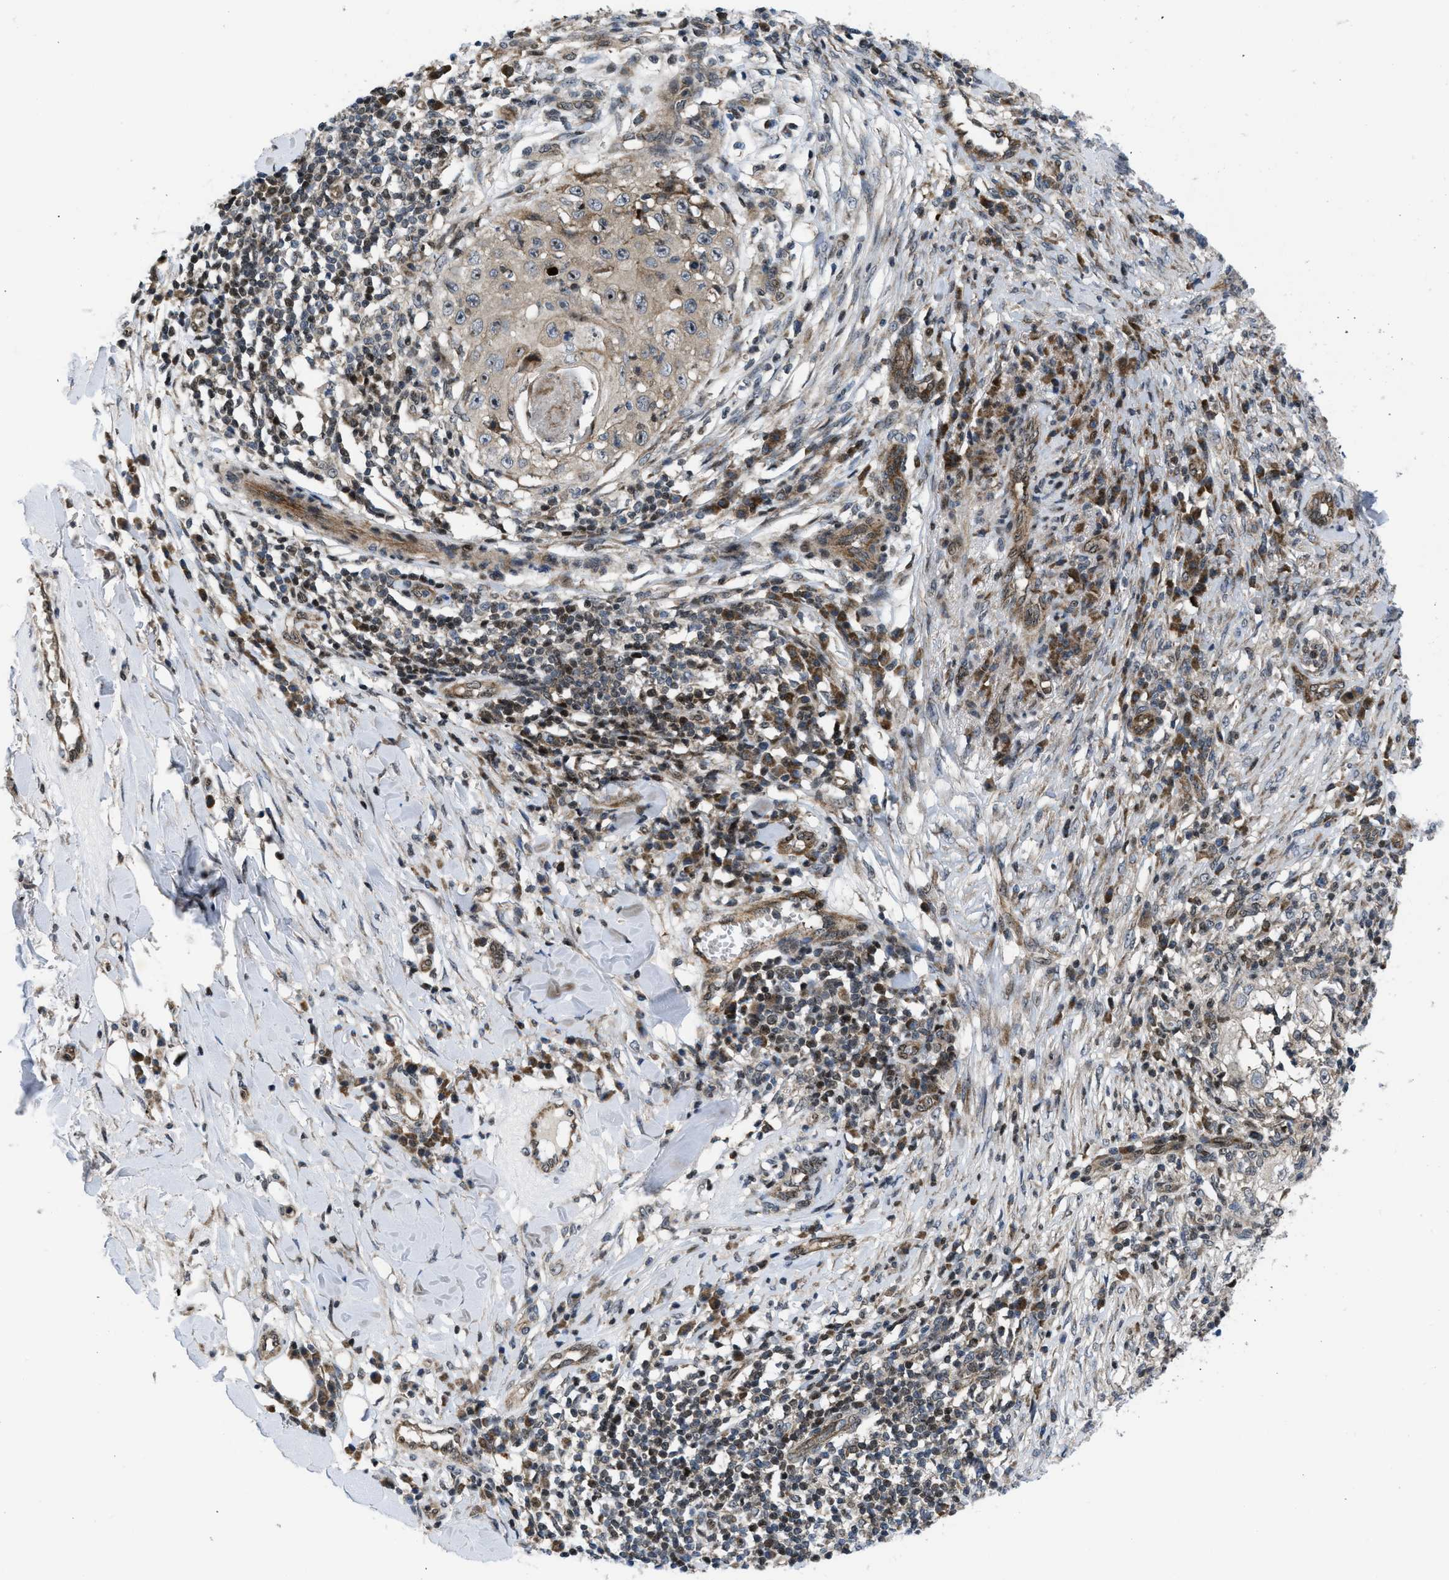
{"staining": {"intensity": "weak", "quantity": ">75%", "location": "cytoplasmic/membranous,nuclear"}, "tissue": "skin cancer", "cell_type": "Tumor cells", "image_type": "cancer", "snomed": [{"axis": "morphology", "description": "Squamous cell carcinoma, NOS"}, {"axis": "topography", "description": "Skin"}], "caption": "The photomicrograph exhibits immunohistochemical staining of skin cancer. There is weak cytoplasmic/membranous and nuclear positivity is appreciated in about >75% of tumor cells.", "gene": "PPP2CB", "patient": {"sex": "male", "age": 86}}